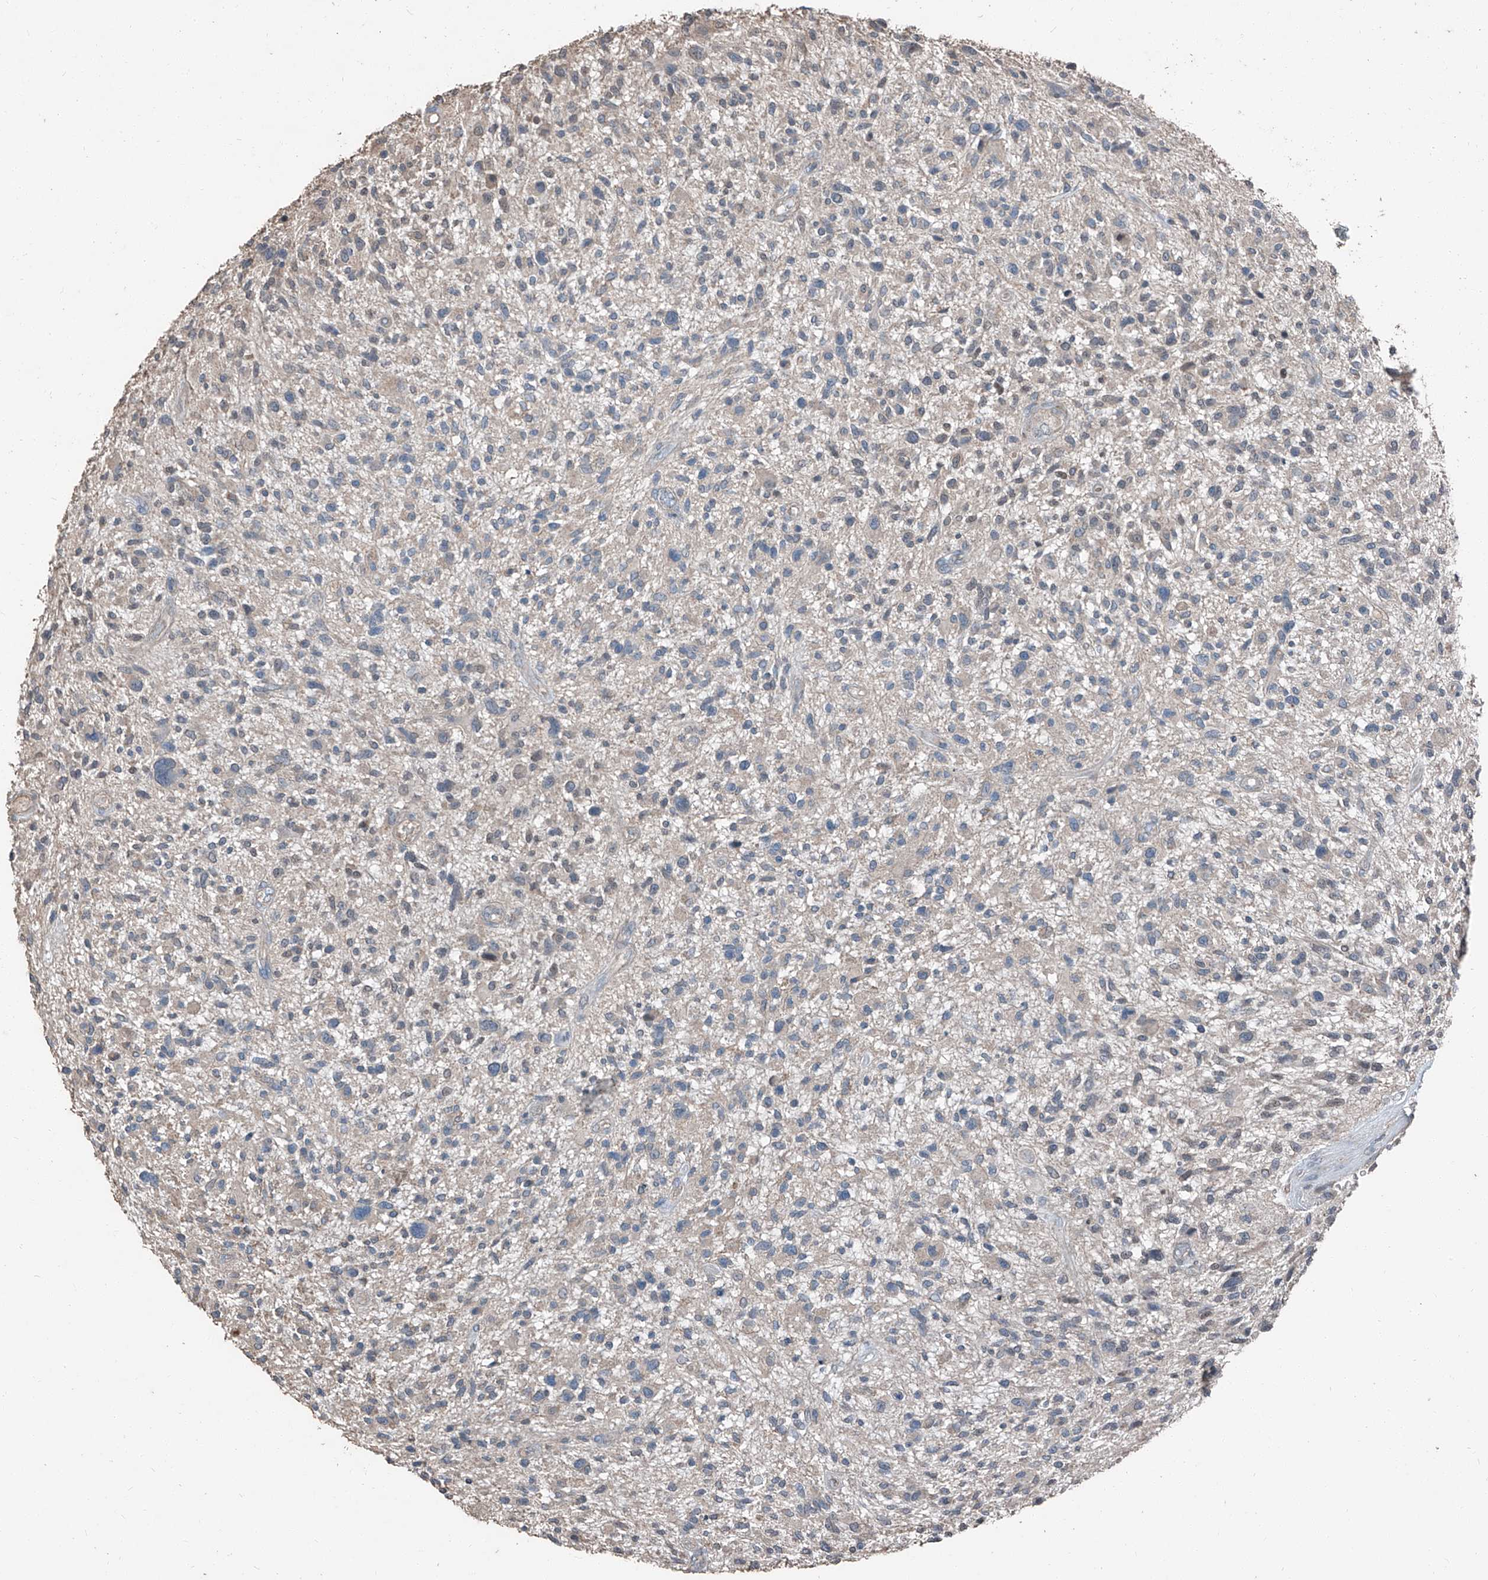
{"staining": {"intensity": "negative", "quantity": "none", "location": "none"}, "tissue": "glioma", "cell_type": "Tumor cells", "image_type": "cancer", "snomed": [{"axis": "morphology", "description": "Glioma, malignant, High grade"}, {"axis": "topography", "description": "Brain"}], "caption": "A high-resolution image shows IHC staining of high-grade glioma (malignant), which exhibits no significant positivity in tumor cells.", "gene": "MAMLD1", "patient": {"sex": "male", "age": 47}}